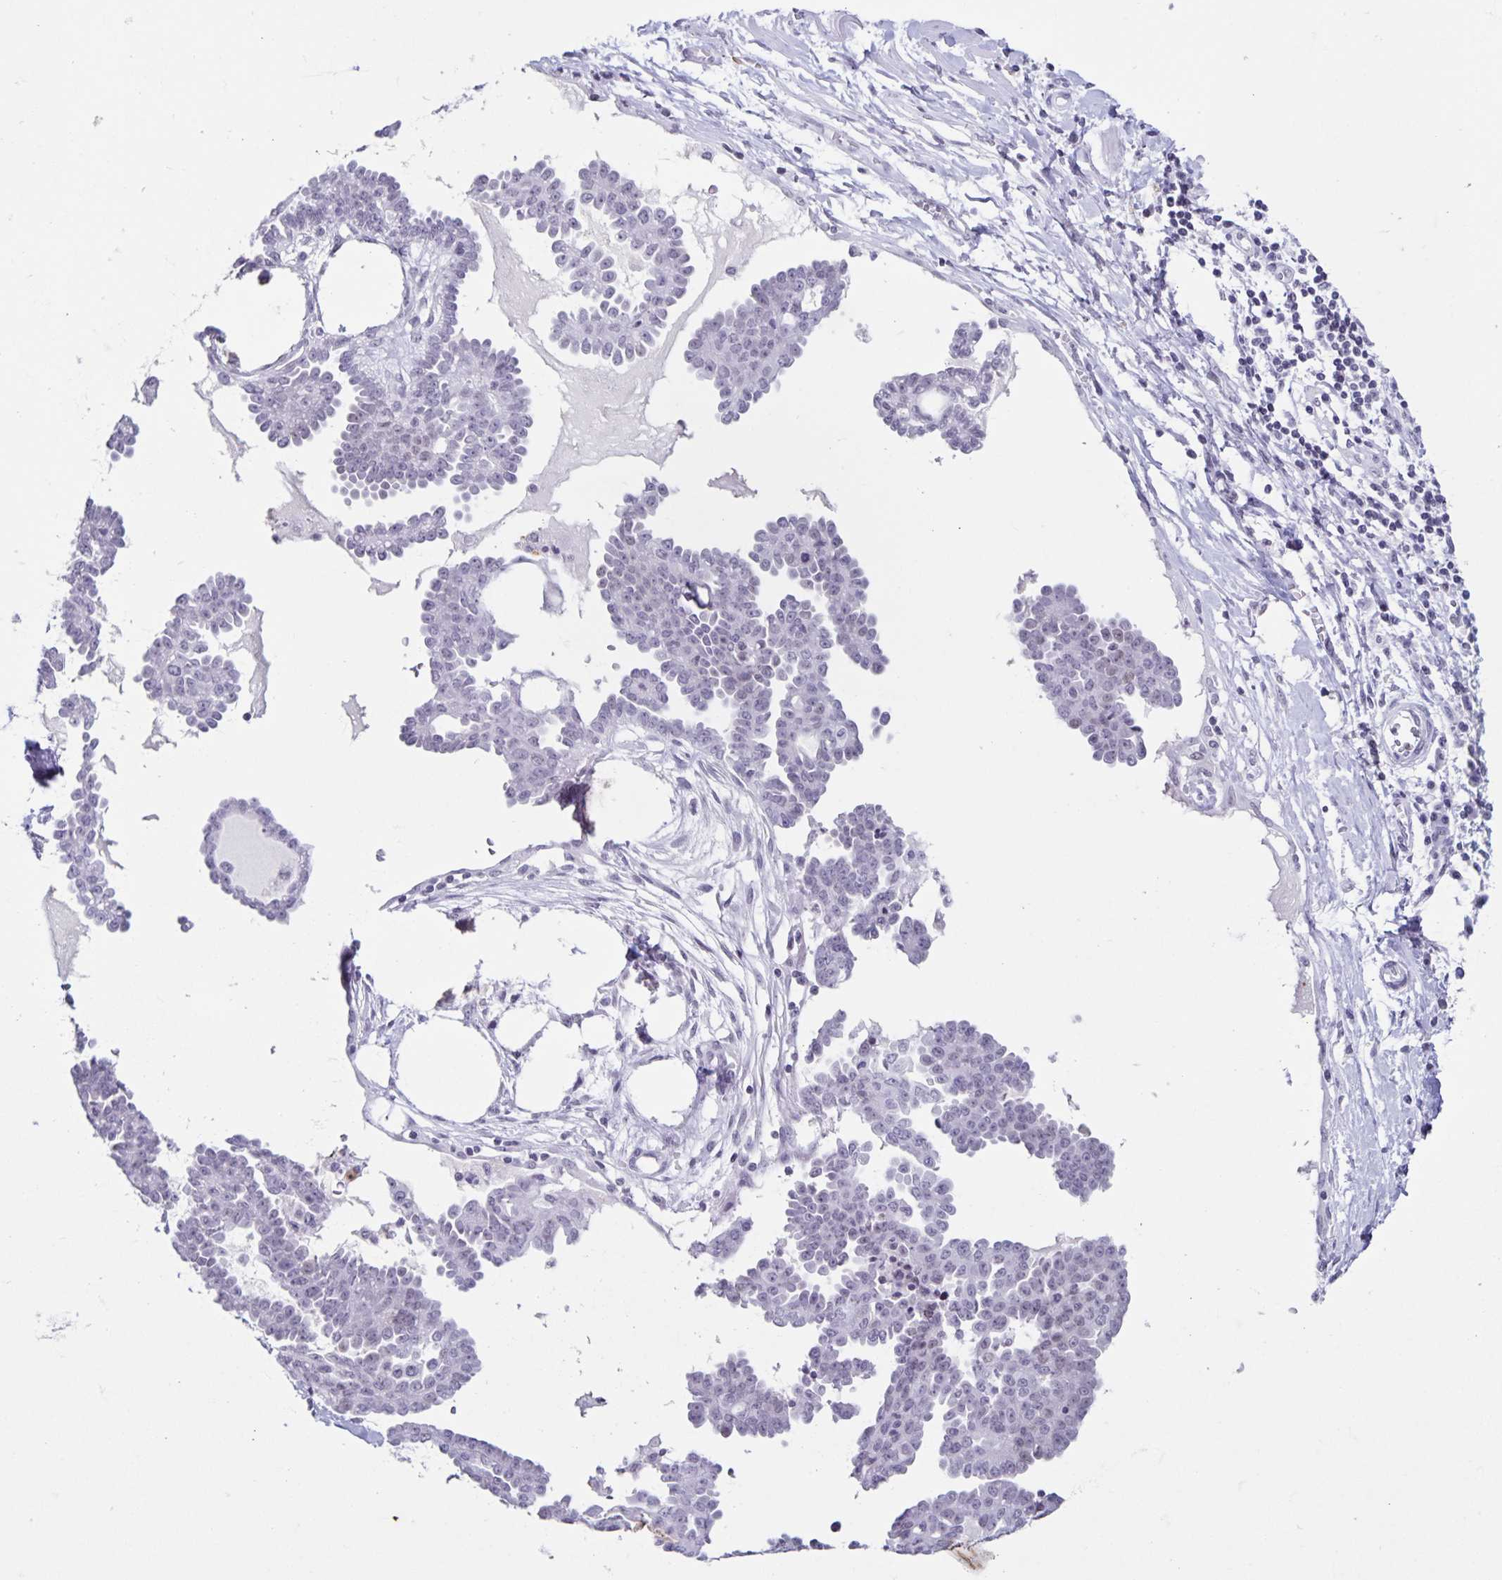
{"staining": {"intensity": "negative", "quantity": "none", "location": "none"}, "tissue": "ovarian cancer", "cell_type": "Tumor cells", "image_type": "cancer", "snomed": [{"axis": "morphology", "description": "Cystadenocarcinoma, serous, NOS"}, {"axis": "topography", "description": "Ovary"}], "caption": "This is an IHC image of human ovarian cancer (serous cystadenocarcinoma). There is no expression in tumor cells.", "gene": "LCE6A", "patient": {"sex": "female", "age": 71}}